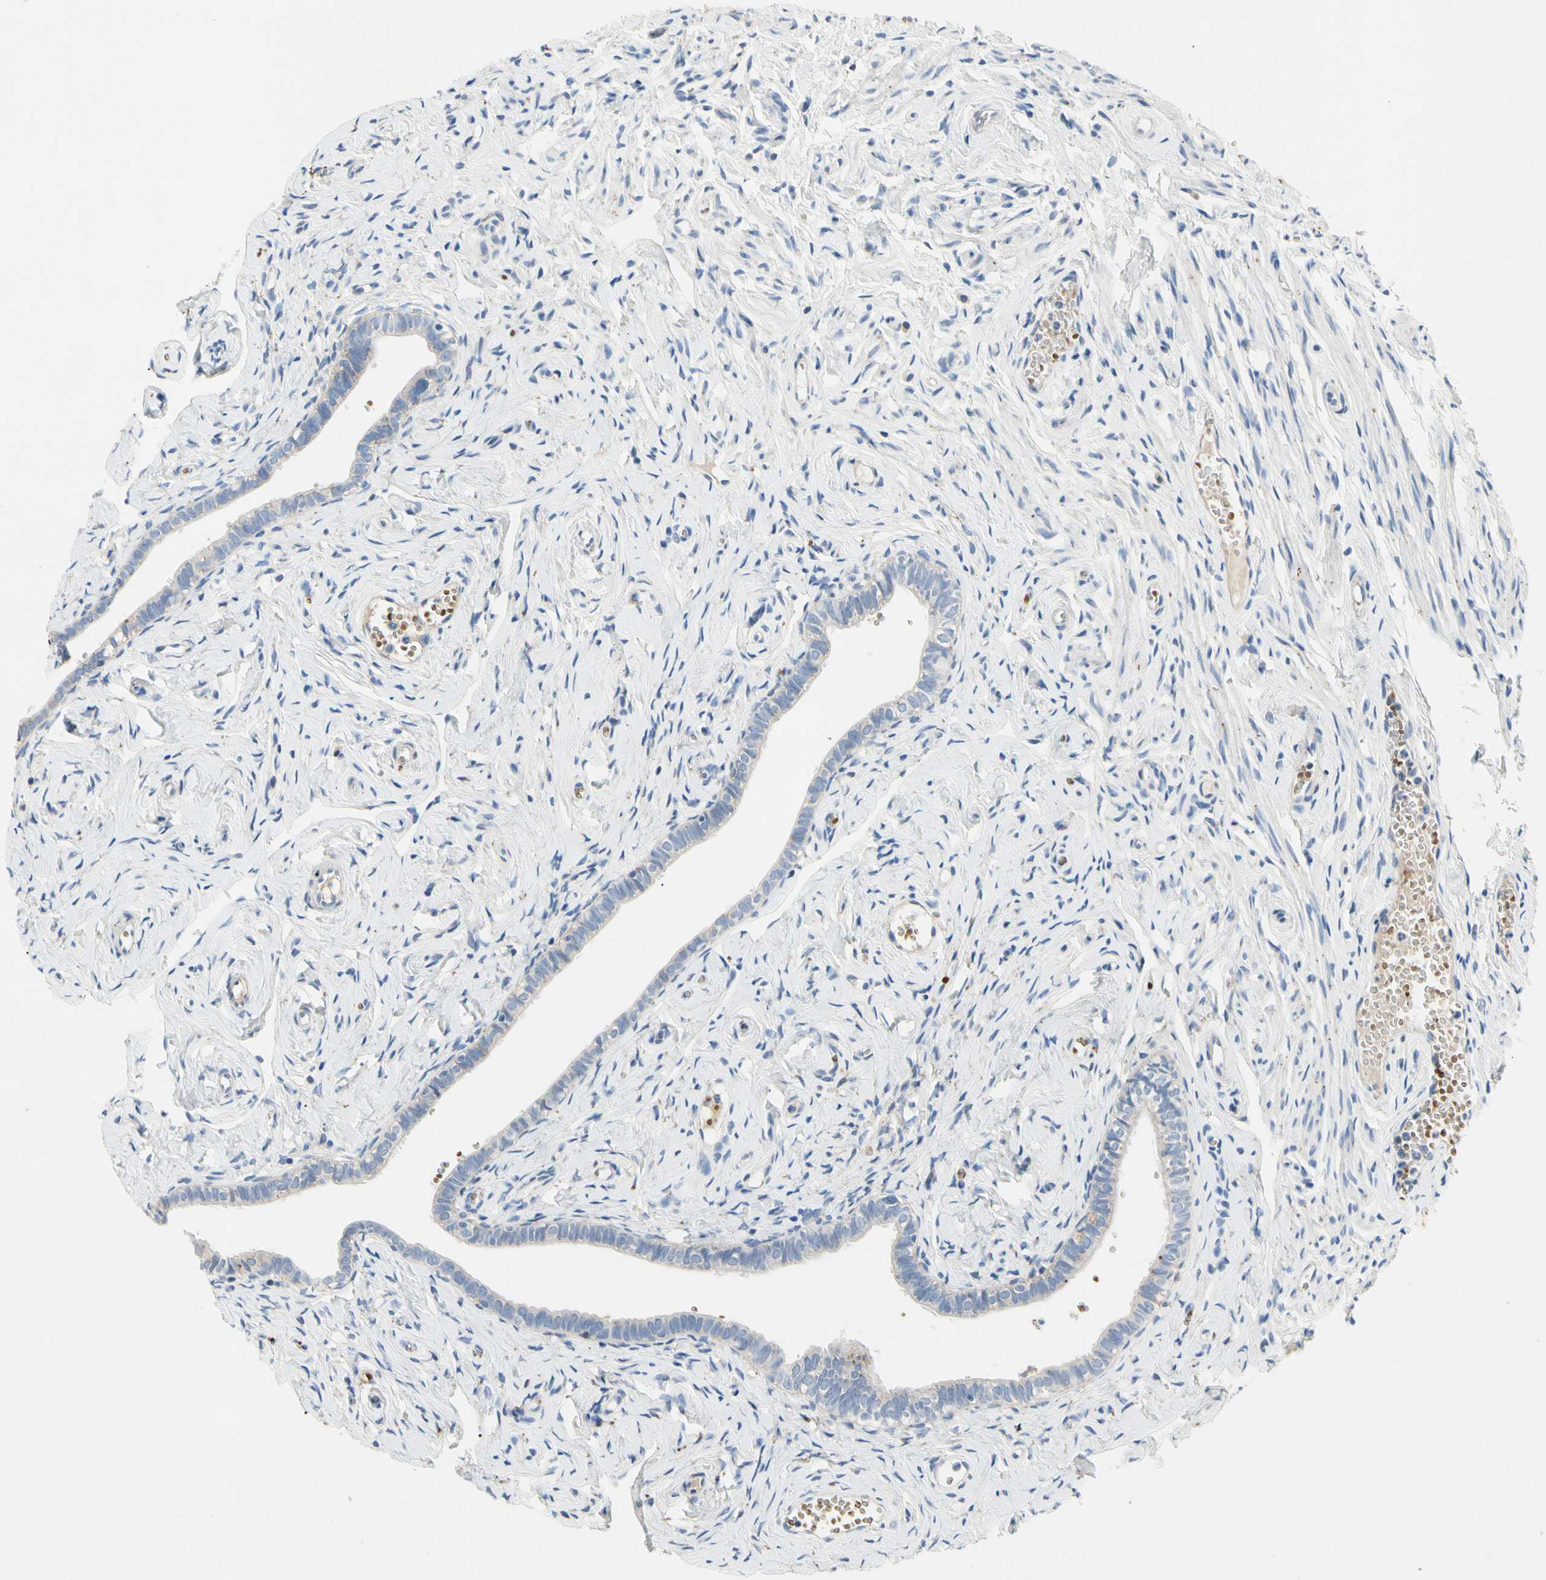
{"staining": {"intensity": "moderate", "quantity": ">75%", "location": "cytoplasmic/membranous"}, "tissue": "fallopian tube", "cell_type": "Glandular cells", "image_type": "normal", "snomed": [{"axis": "morphology", "description": "Normal tissue, NOS"}, {"axis": "topography", "description": "Fallopian tube"}], "caption": "Immunohistochemical staining of unremarkable fallopian tube reveals medium levels of moderate cytoplasmic/membranous positivity in approximately >75% of glandular cells.", "gene": "RETSAT", "patient": {"sex": "female", "age": 71}}